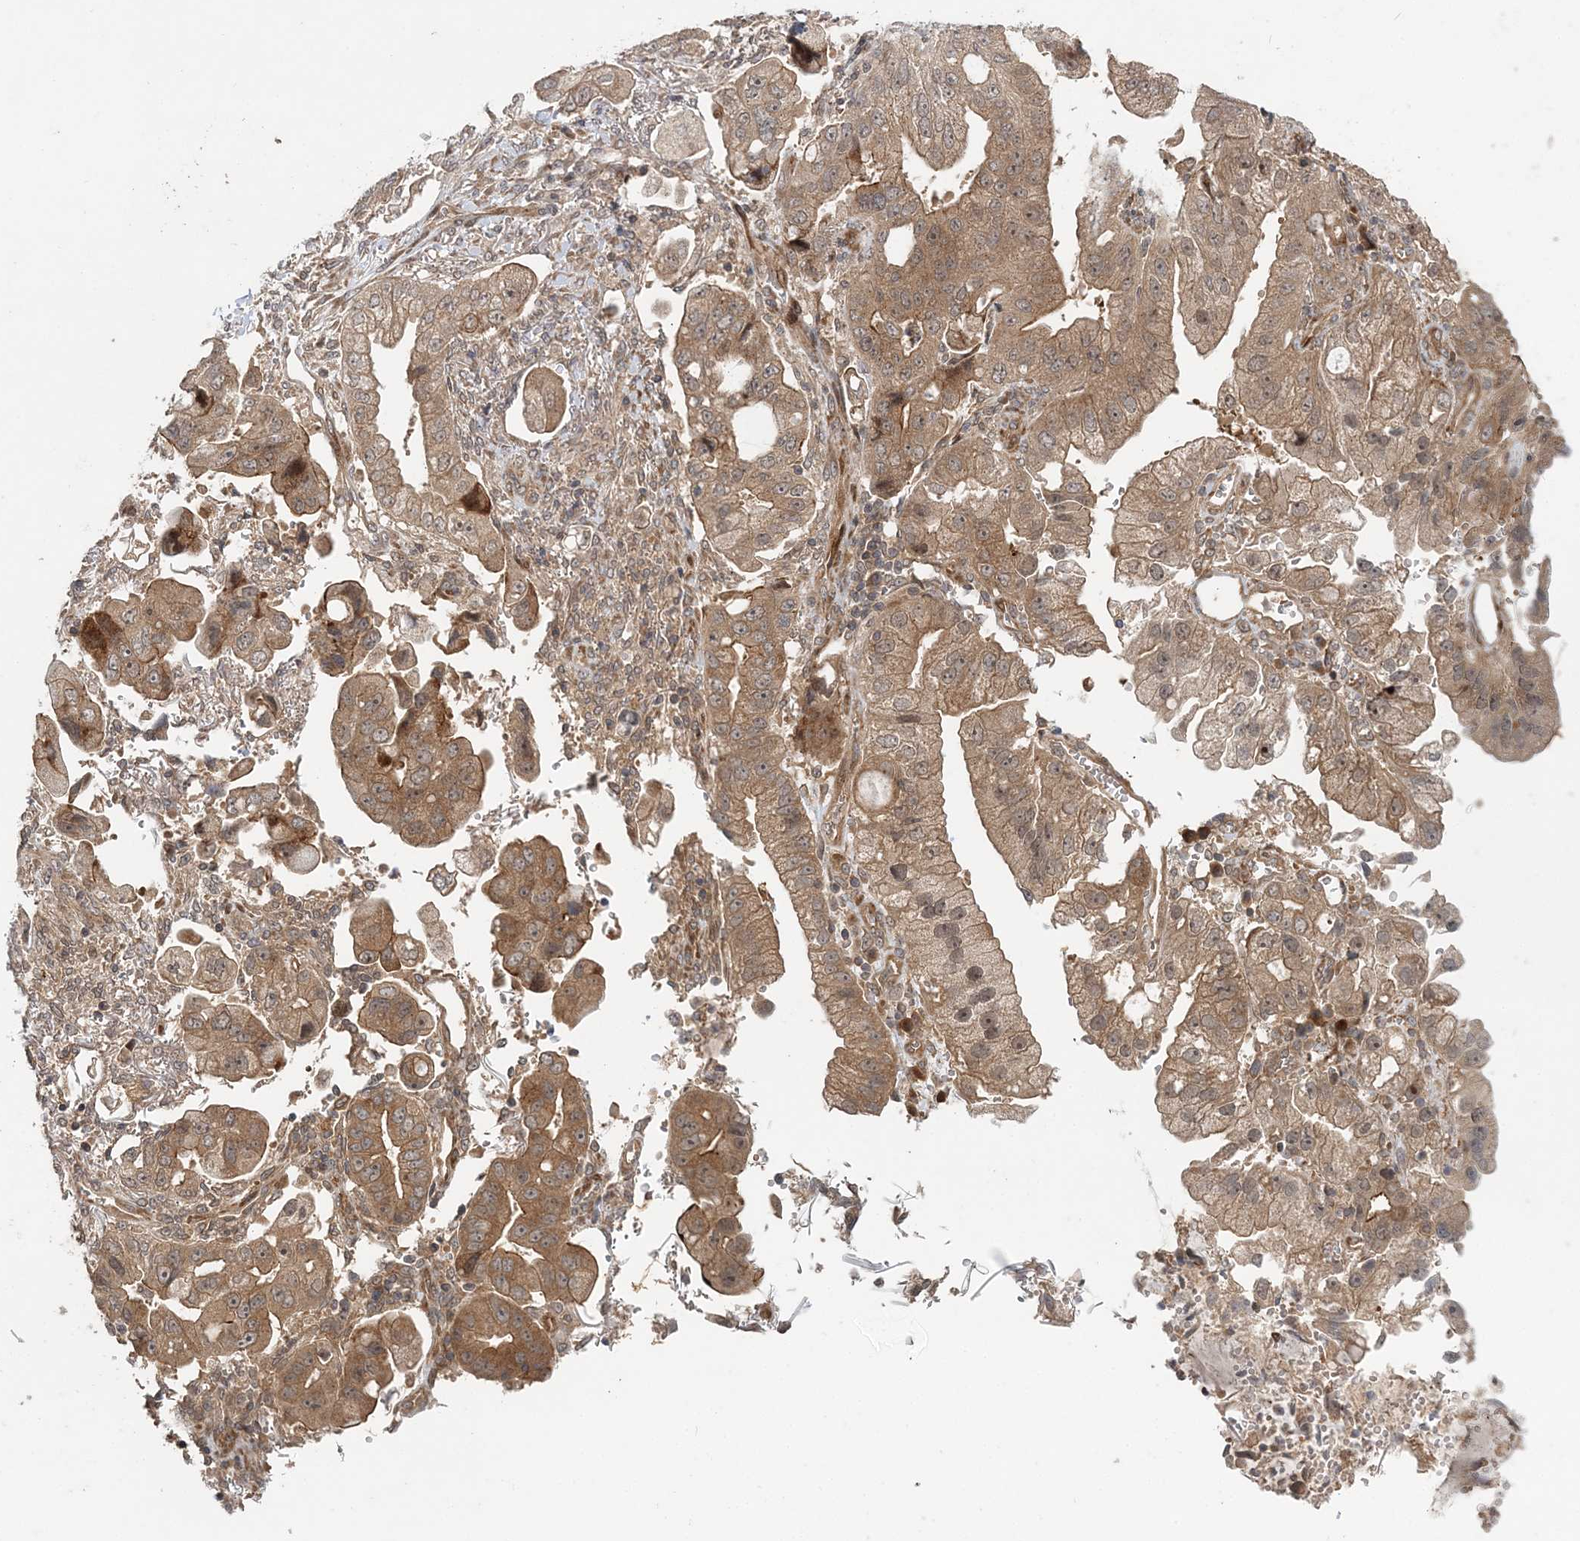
{"staining": {"intensity": "moderate", "quantity": ">75%", "location": "cytoplasmic/membranous,nuclear"}, "tissue": "stomach cancer", "cell_type": "Tumor cells", "image_type": "cancer", "snomed": [{"axis": "morphology", "description": "Adenocarcinoma, NOS"}, {"axis": "topography", "description": "Stomach"}], "caption": "This is an image of immunohistochemistry (IHC) staining of stomach cancer, which shows moderate expression in the cytoplasmic/membranous and nuclear of tumor cells.", "gene": "UBTD2", "patient": {"sex": "male", "age": 62}}